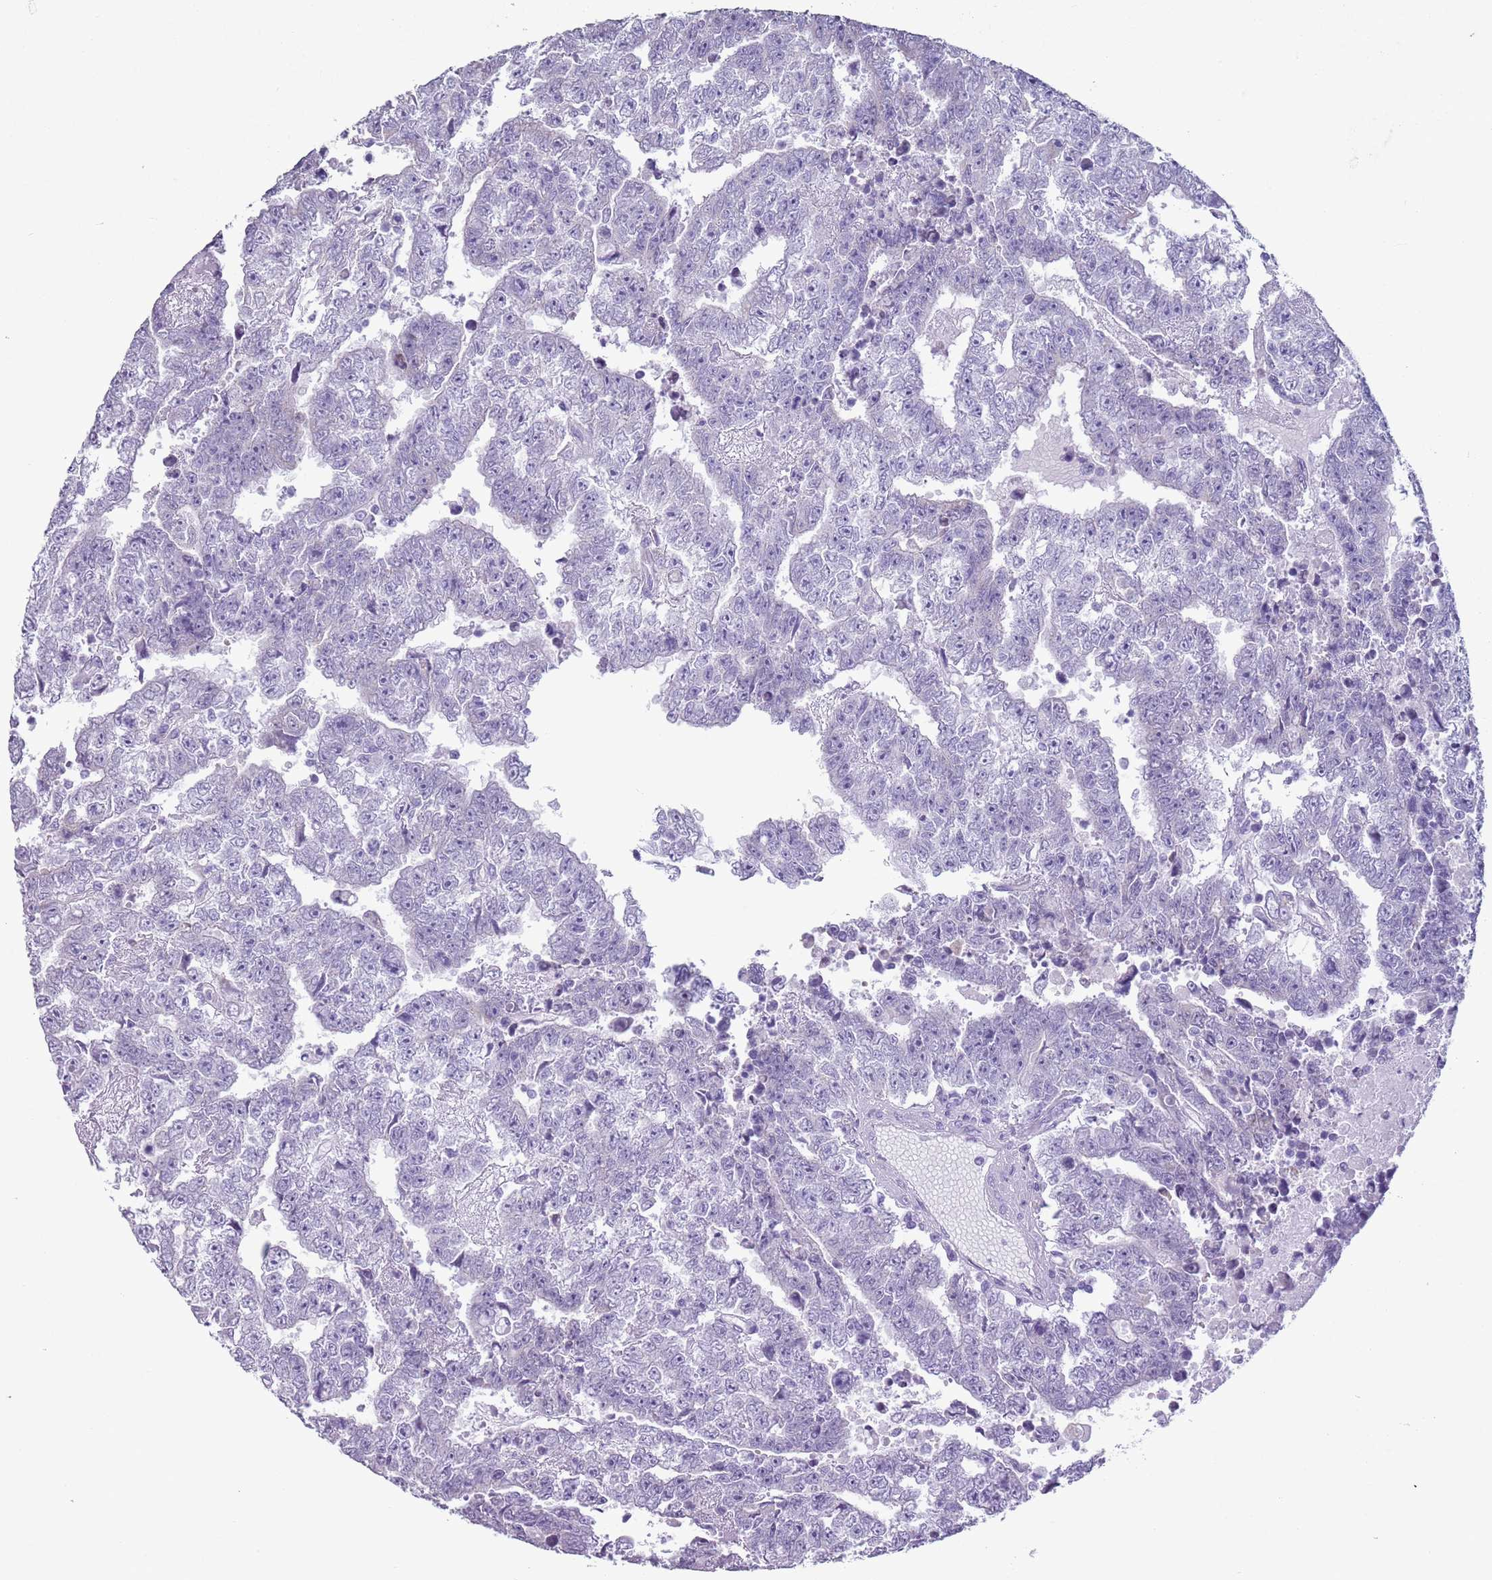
{"staining": {"intensity": "negative", "quantity": "none", "location": "none"}, "tissue": "testis cancer", "cell_type": "Tumor cells", "image_type": "cancer", "snomed": [{"axis": "morphology", "description": "Carcinoma, Embryonal, NOS"}, {"axis": "topography", "description": "Testis"}], "caption": "High power microscopy micrograph of an immunohistochemistry (IHC) micrograph of embryonal carcinoma (testis), revealing no significant expression in tumor cells.", "gene": "HYOU1", "patient": {"sex": "male", "age": 25}}